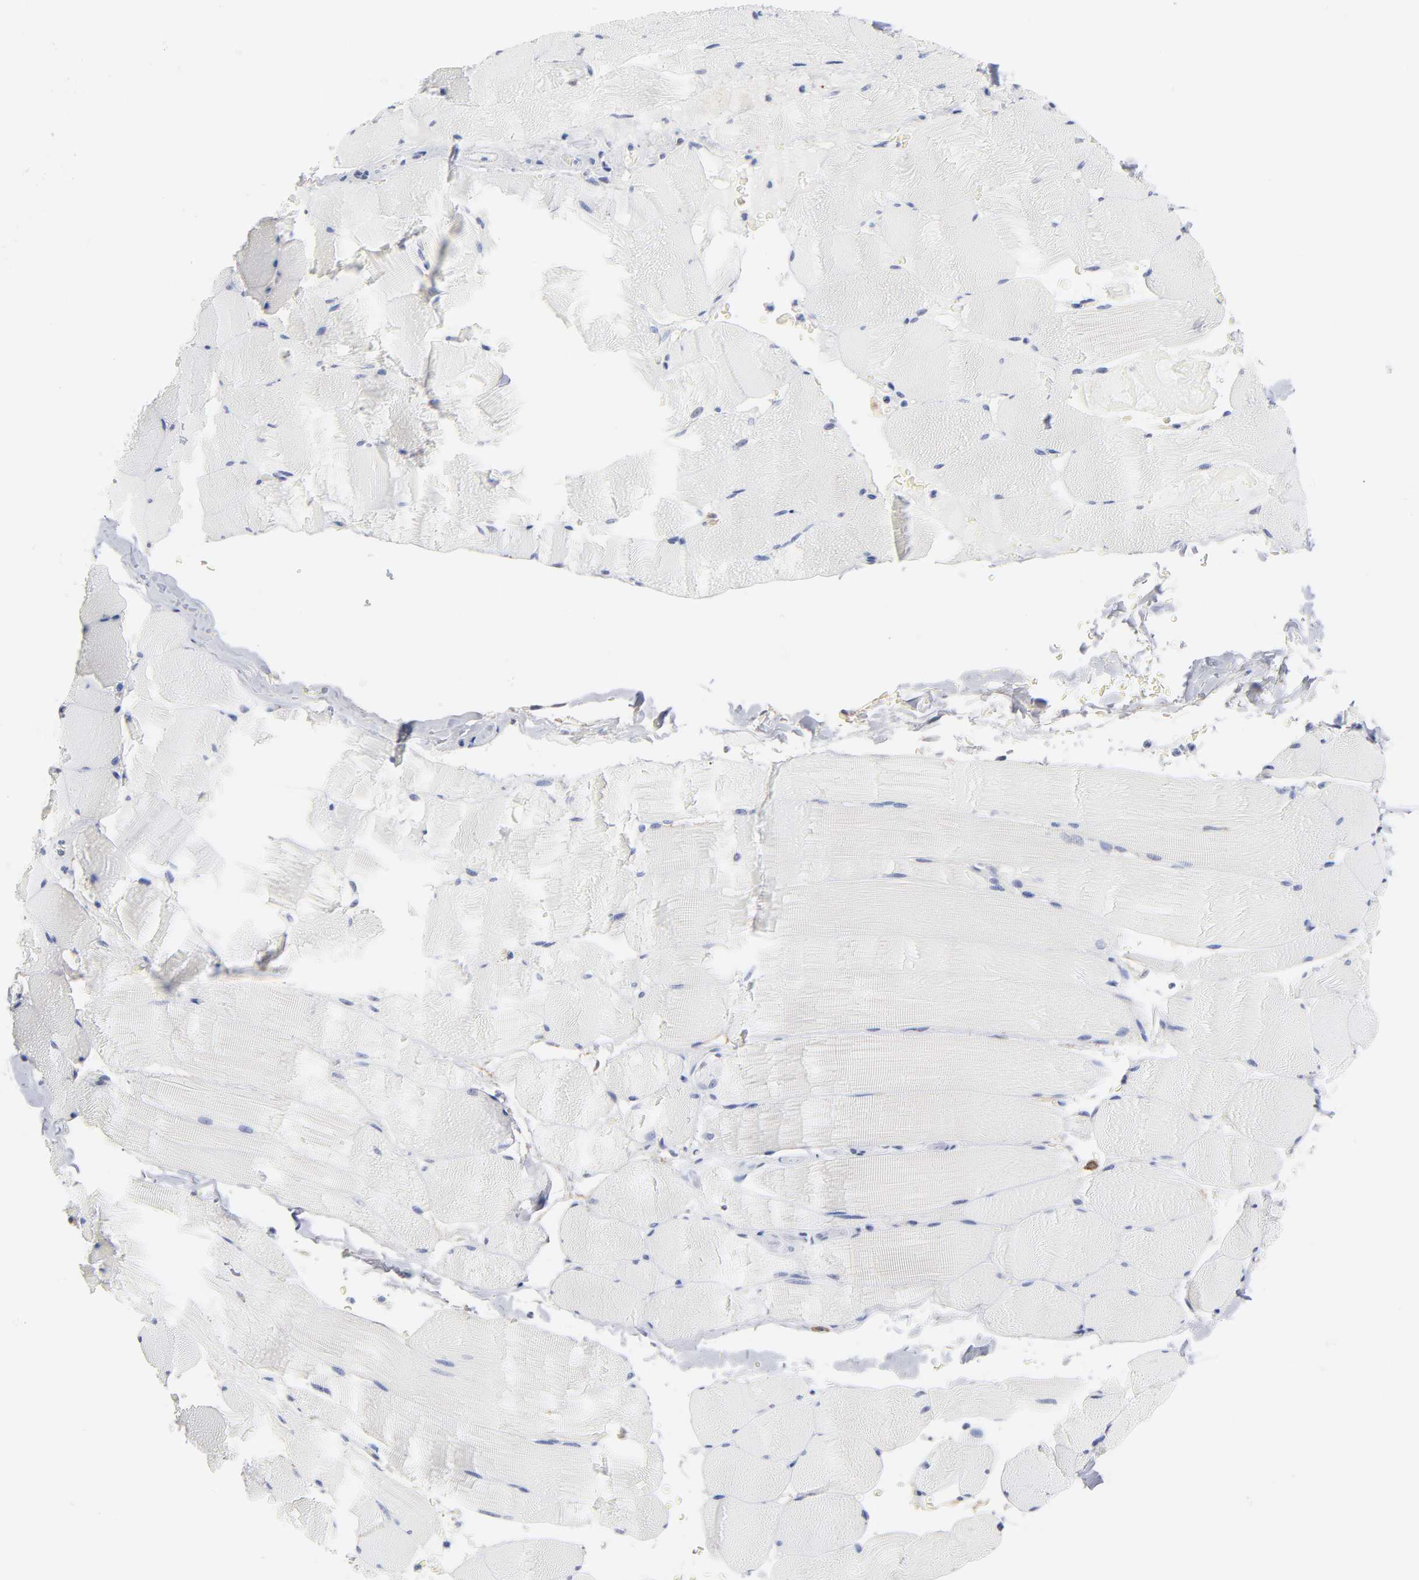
{"staining": {"intensity": "negative", "quantity": "none", "location": "none"}, "tissue": "skeletal muscle", "cell_type": "Myocytes", "image_type": "normal", "snomed": [{"axis": "morphology", "description": "Normal tissue, NOS"}, {"axis": "topography", "description": "Skeletal muscle"}], "caption": "High magnification brightfield microscopy of benign skeletal muscle stained with DAB (brown) and counterstained with hematoxylin (blue): myocytes show no significant expression. The staining was performed using DAB to visualize the protein expression in brown, while the nuclei were stained in blue with hematoxylin (Magnification: 20x).", "gene": "LTBP2", "patient": {"sex": "male", "age": 62}}